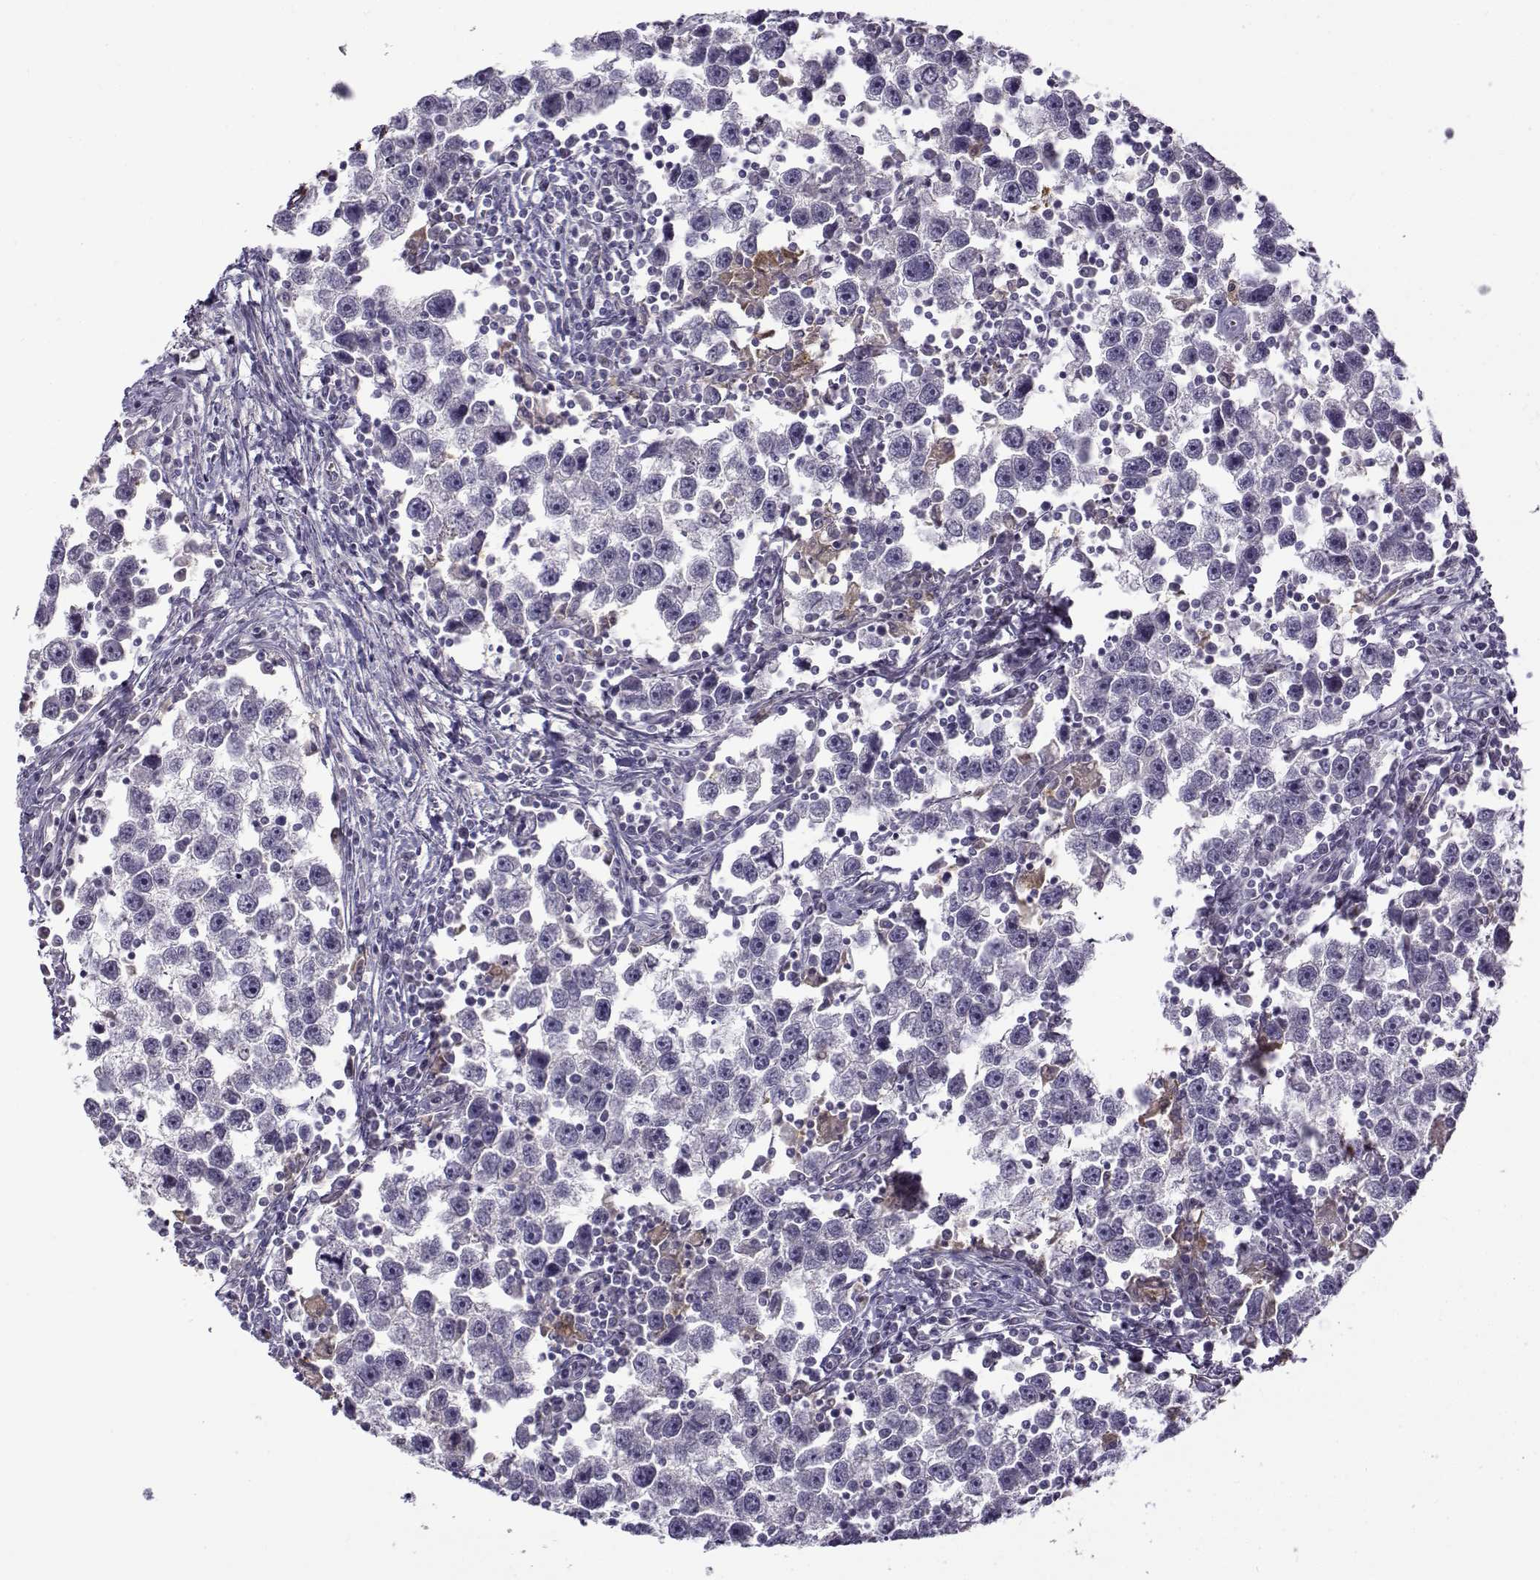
{"staining": {"intensity": "negative", "quantity": "none", "location": "none"}, "tissue": "testis cancer", "cell_type": "Tumor cells", "image_type": "cancer", "snomed": [{"axis": "morphology", "description": "Seminoma, NOS"}, {"axis": "topography", "description": "Testis"}], "caption": "The immunohistochemistry histopathology image has no significant expression in tumor cells of testis seminoma tissue.", "gene": "UCP3", "patient": {"sex": "male", "age": 30}}